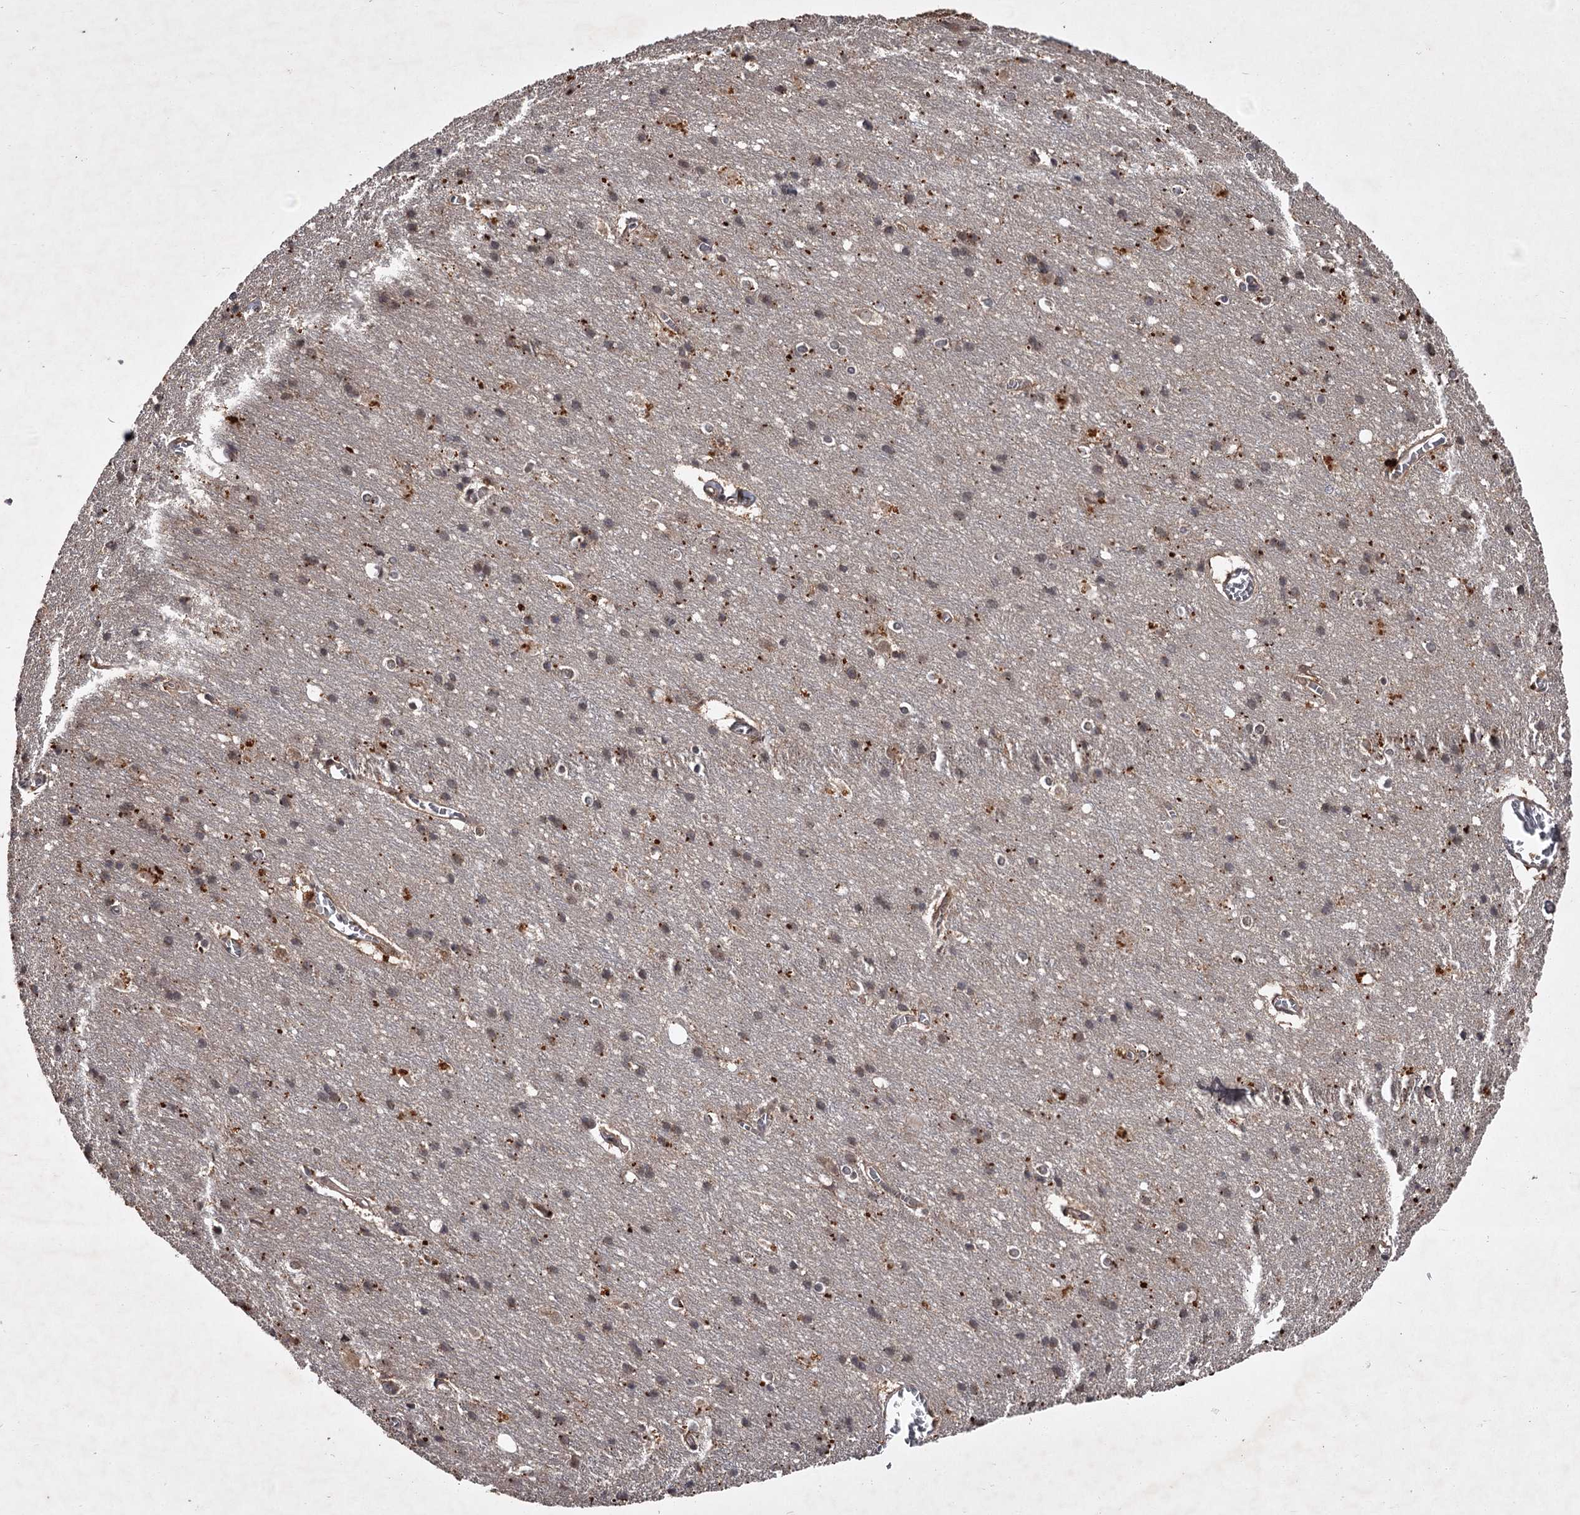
{"staining": {"intensity": "moderate", "quantity": ">75%", "location": "cytoplasmic/membranous"}, "tissue": "cerebral cortex", "cell_type": "Endothelial cells", "image_type": "normal", "snomed": [{"axis": "morphology", "description": "Normal tissue, NOS"}, {"axis": "topography", "description": "Cerebral cortex"}], "caption": "Protein expression analysis of unremarkable cerebral cortex shows moderate cytoplasmic/membranous expression in about >75% of endothelial cells. The protein is shown in brown color, while the nuclei are stained blue.", "gene": "TBC1D23", "patient": {"sex": "male", "age": 54}}